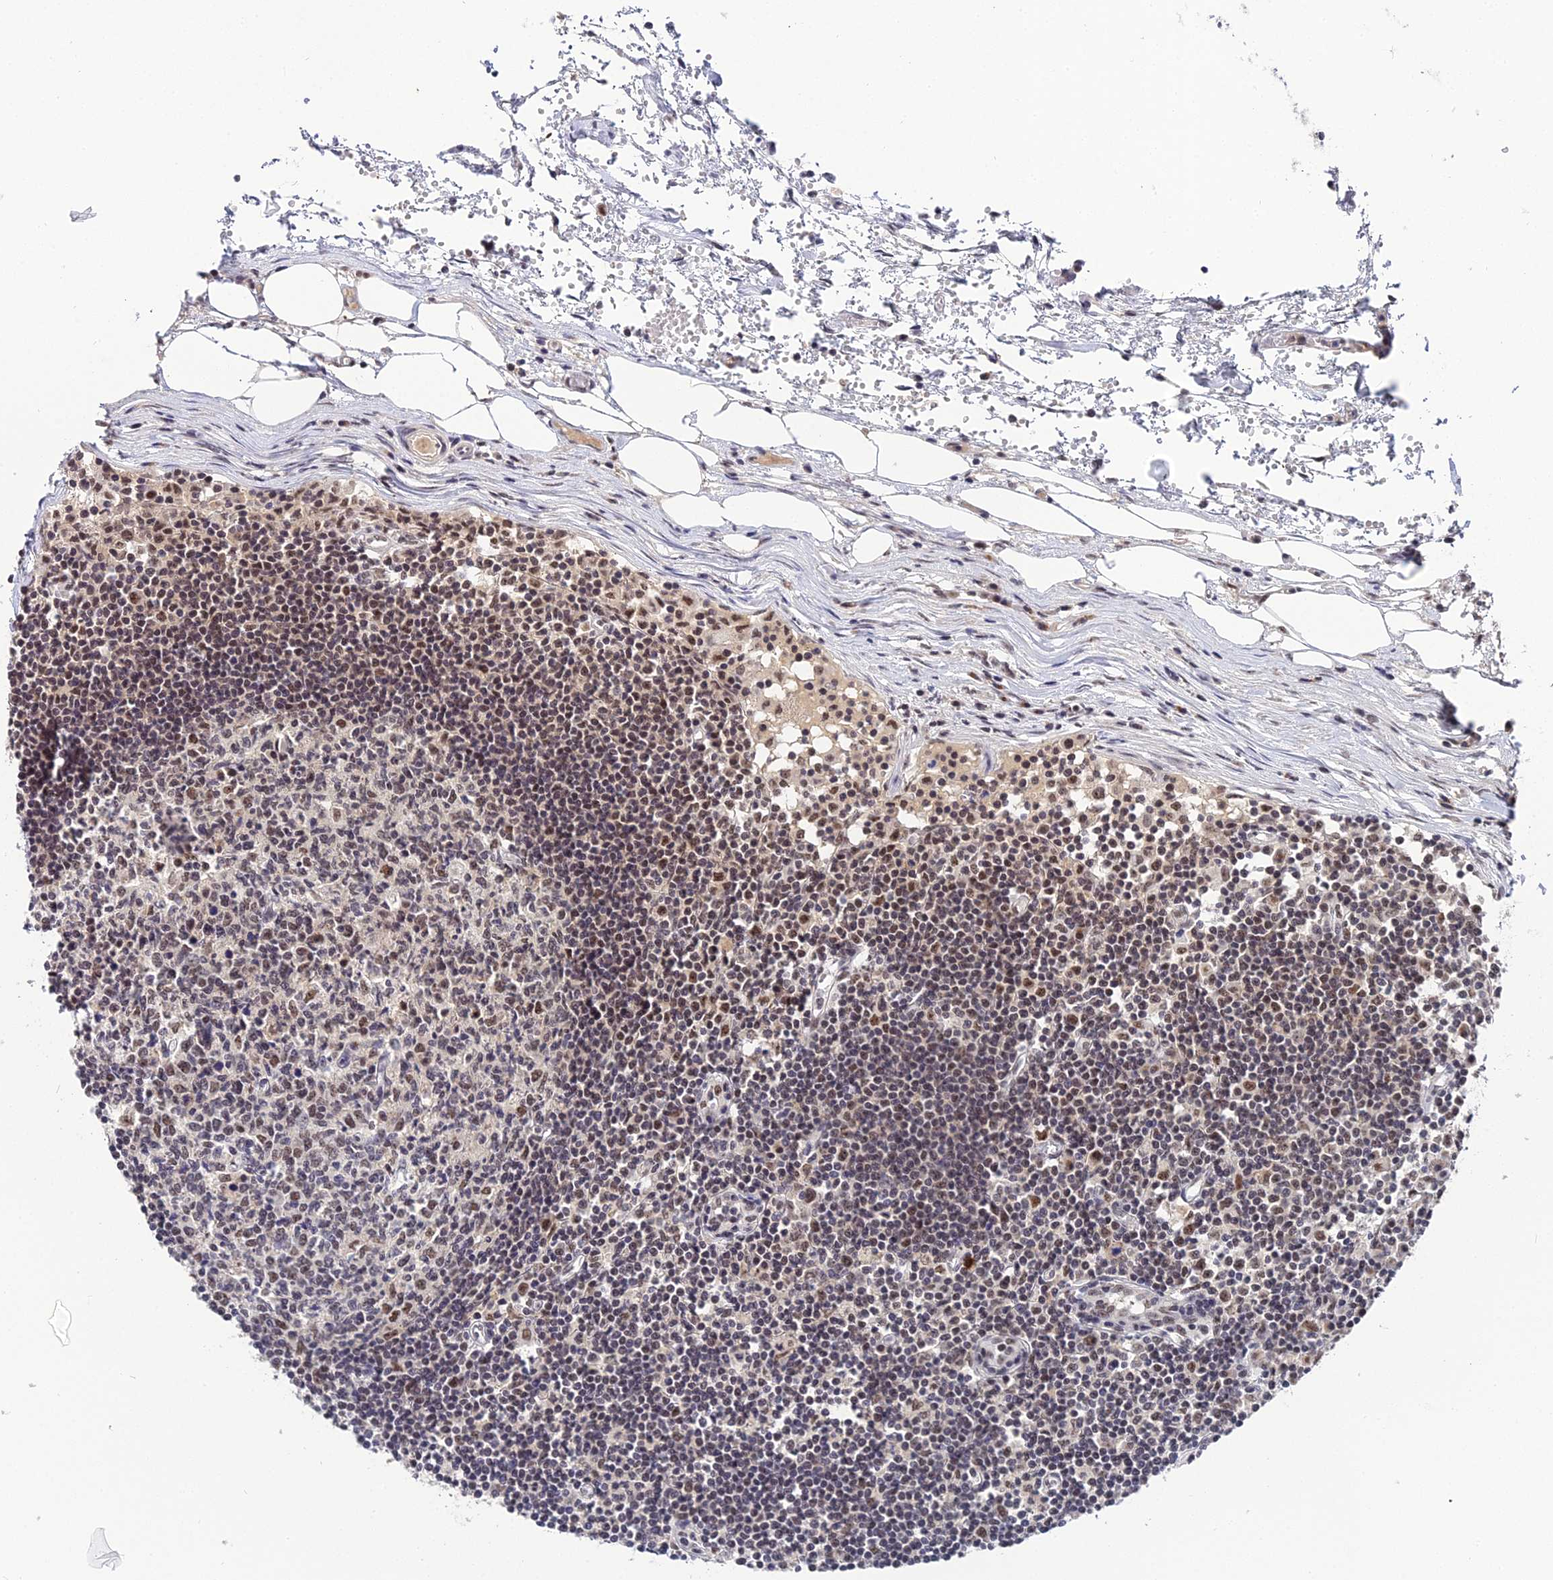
{"staining": {"intensity": "moderate", "quantity": "25%-75%", "location": "nuclear"}, "tissue": "lymph node", "cell_type": "Germinal center cells", "image_type": "normal", "snomed": [{"axis": "morphology", "description": "Adenocarcinoma, NOS"}, {"axis": "topography", "description": "Lymph node"}], "caption": "A histopathology image of human lymph node stained for a protein exhibits moderate nuclear brown staining in germinal center cells. Nuclei are stained in blue.", "gene": "EXOSC3", "patient": {"sex": "female", "age": 62}}